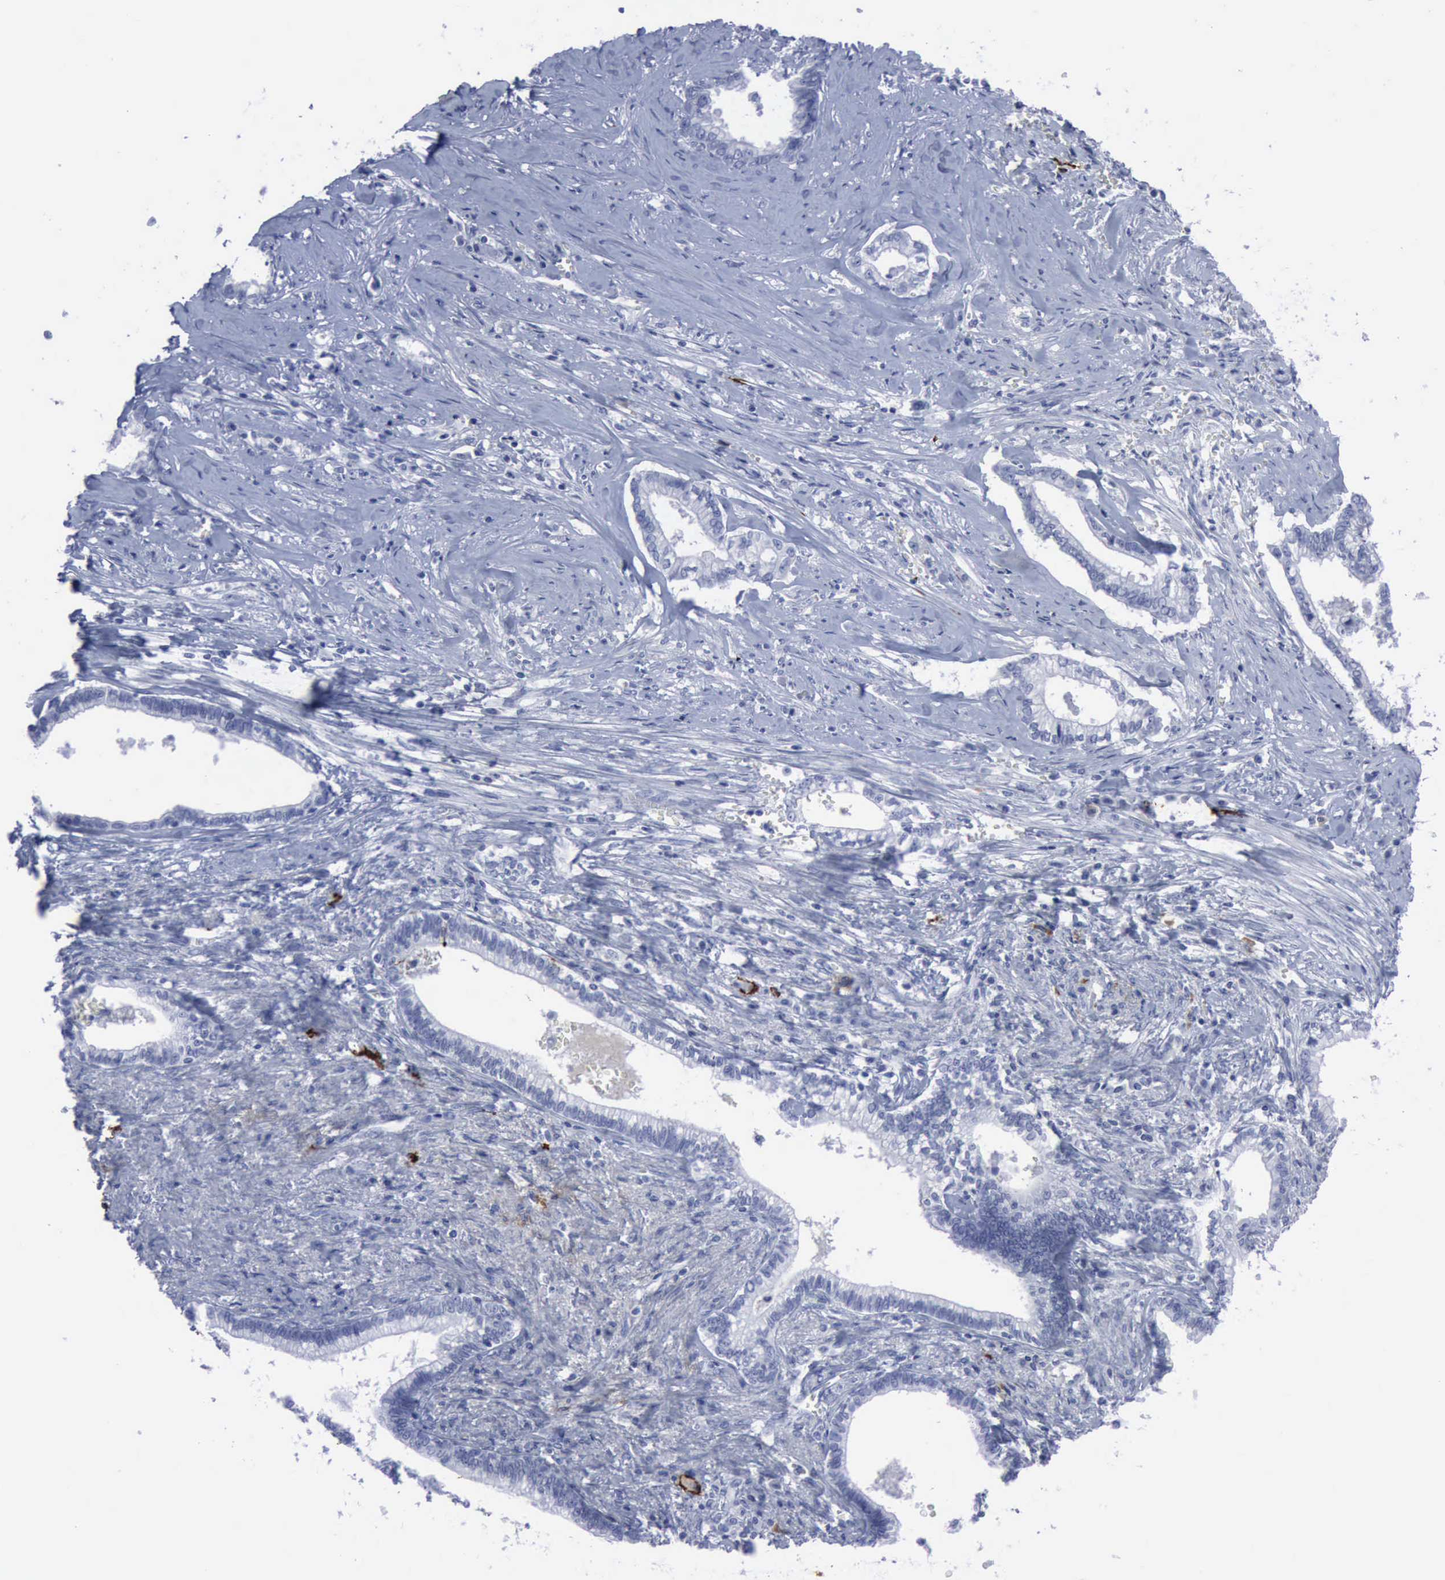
{"staining": {"intensity": "negative", "quantity": "none", "location": "none"}, "tissue": "liver cancer", "cell_type": "Tumor cells", "image_type": "cancer", "snomed": [{"axis": "morphology", "description": "Cholangiocarcinoma"}, {"axis": "topography", "description": "Liver"}], "caption": "Immunohistochemical staining of liver cancer displays no significant staining in tumor cells.", "gene": "NGFR", "patient": {"sex": "male", "age": 57}}